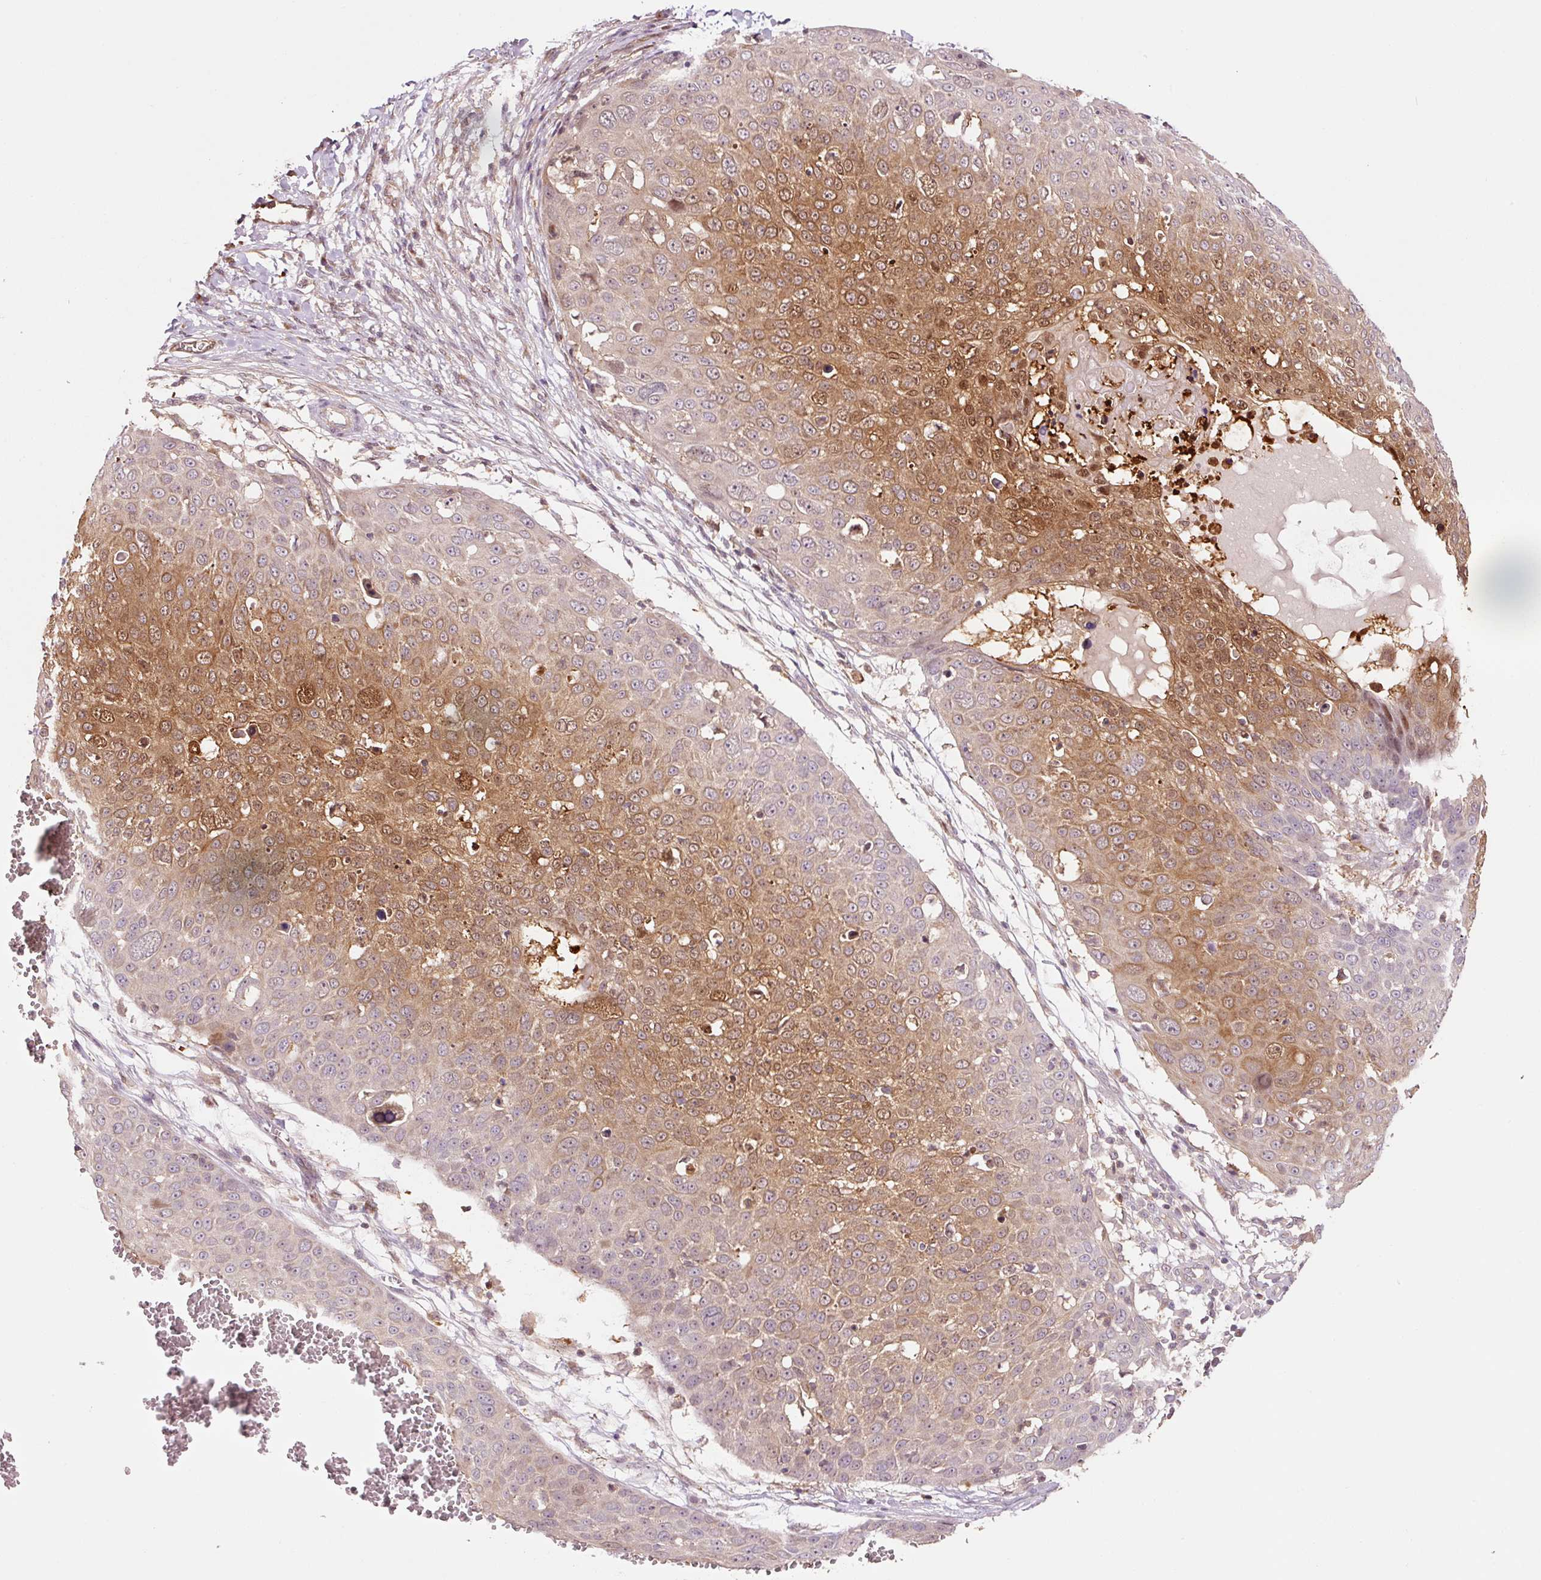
{"staining": {"intensity": "moderate", "quantity": "25%-75%", "location": "cytoplasmic/membranous,nuclear"}, "tissue": "skin cancer", "cell_type": "Tumor cells", "image_type": "cancer", "snomed": [{"axis": "morphology", "description": "Squamous cell carcinoma, NOS"}, {"axis": "topography", "description": "Skin"}], "caption": "Immunohistochemistry (IHC) staining of skin cancer (squamous cell carcinoma), which shows medium levels of moderate cytoplasmic/membranous and nuclear positivity in about 25%-75% of tumor cells indicating moderate cytoplasmic/membranous and nuclear protein staining. The staining was performed using DAB (3,3'-diaminobenzidine) (brown) for protein detection and nuclei were counterstained in hematoxylin (blue).", "gene": "FBXL14", "patient": {"sex": "male", "age": 71}}